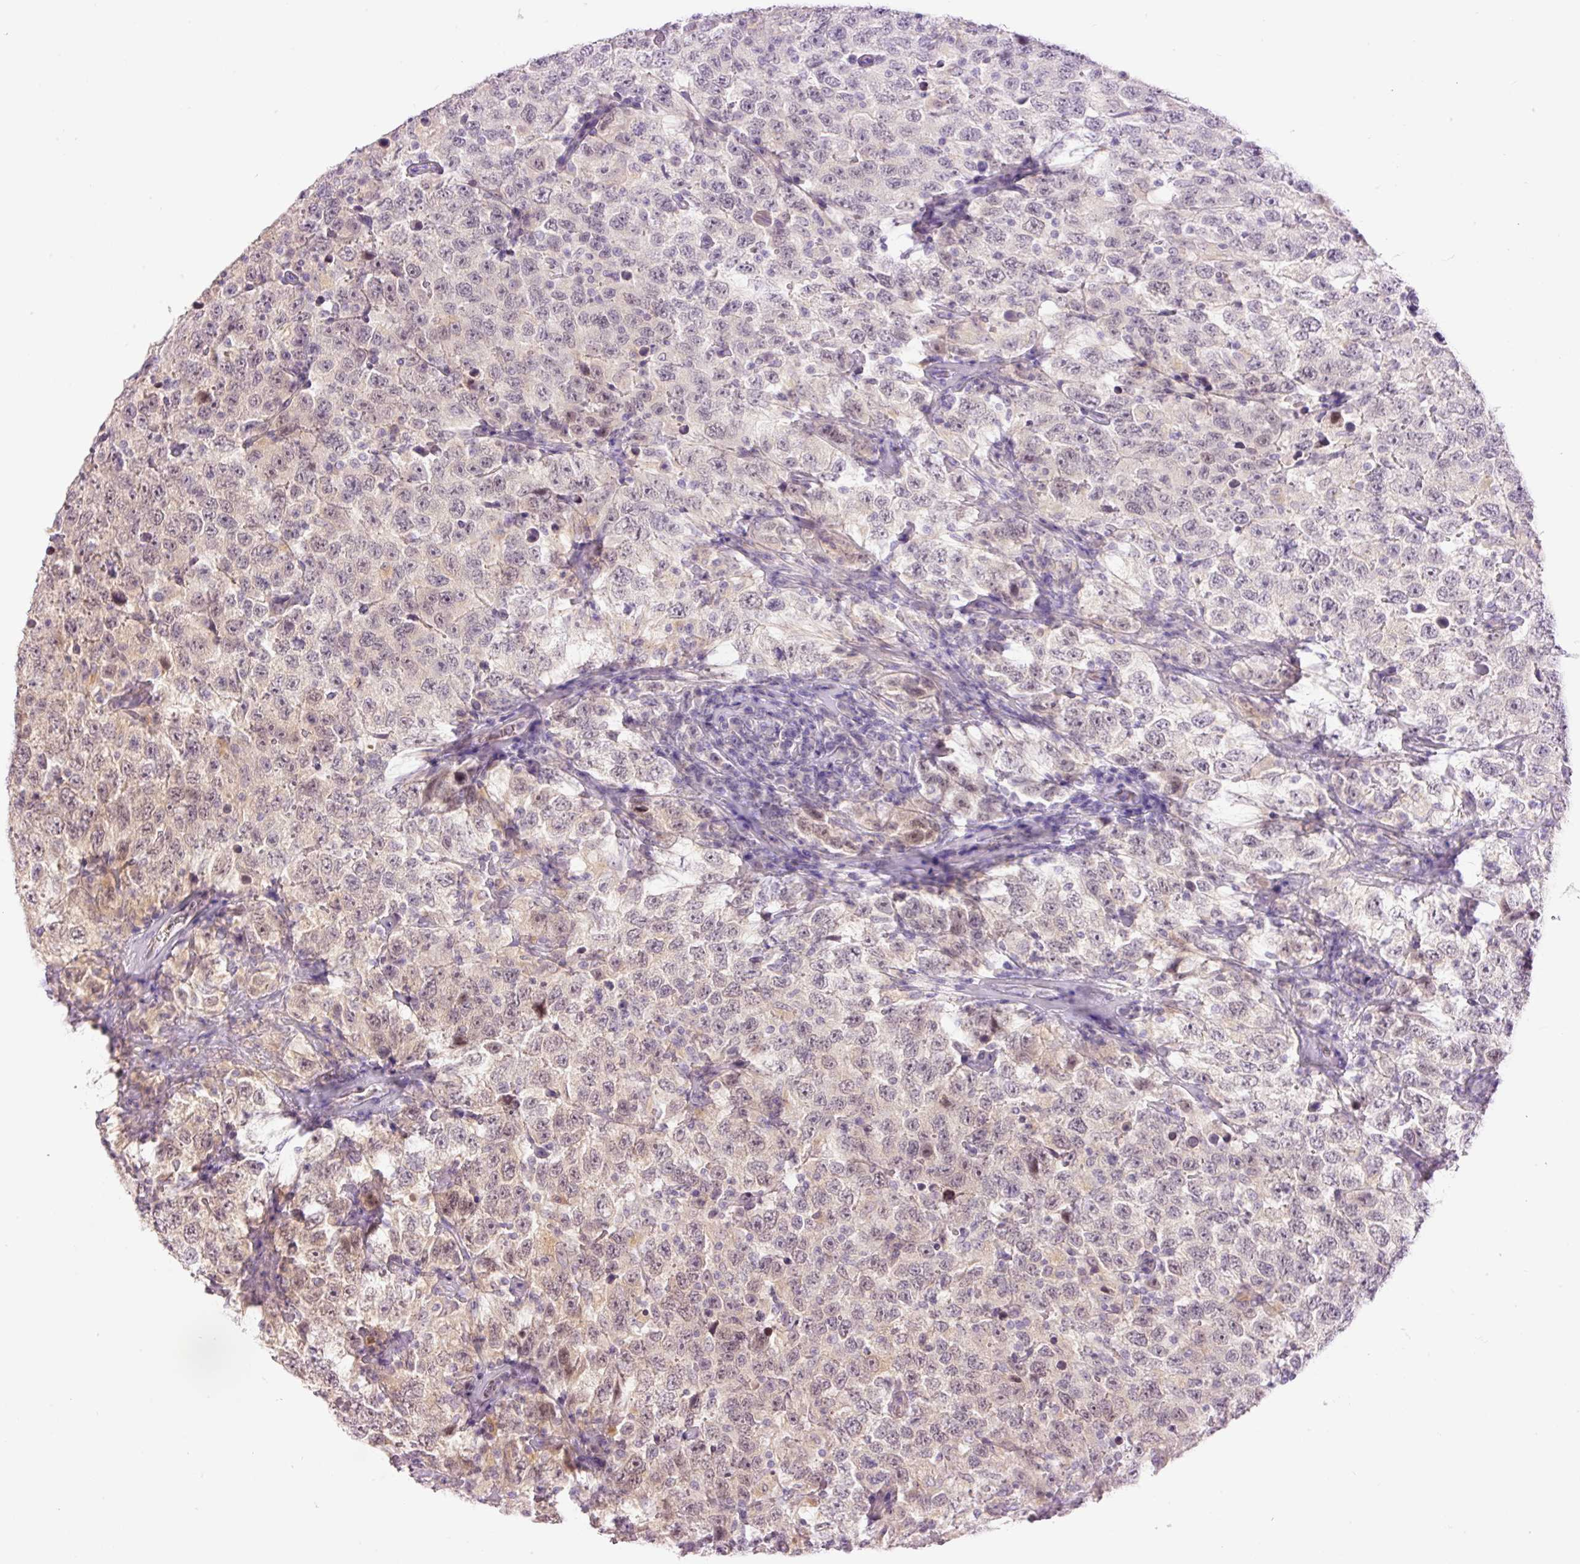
{"staining": {"intensity": "weak", "quantity": "25%-75%", "location": "nuclear"}, "tissue": "testis cancer", "cell_type": "Tumor cells", "image_type": "cancer", "snomed": [{"axis": "morphology", "description": "Seminoma, NOS"}, {"axis": "topography", "description": "Testis"}], "caption": "Human seminoma (testis) stained with a protein marker displays weak staining in tumor cells.", "gene": "SLC29A3", "patient": {"sex": "male", "age": 41}}